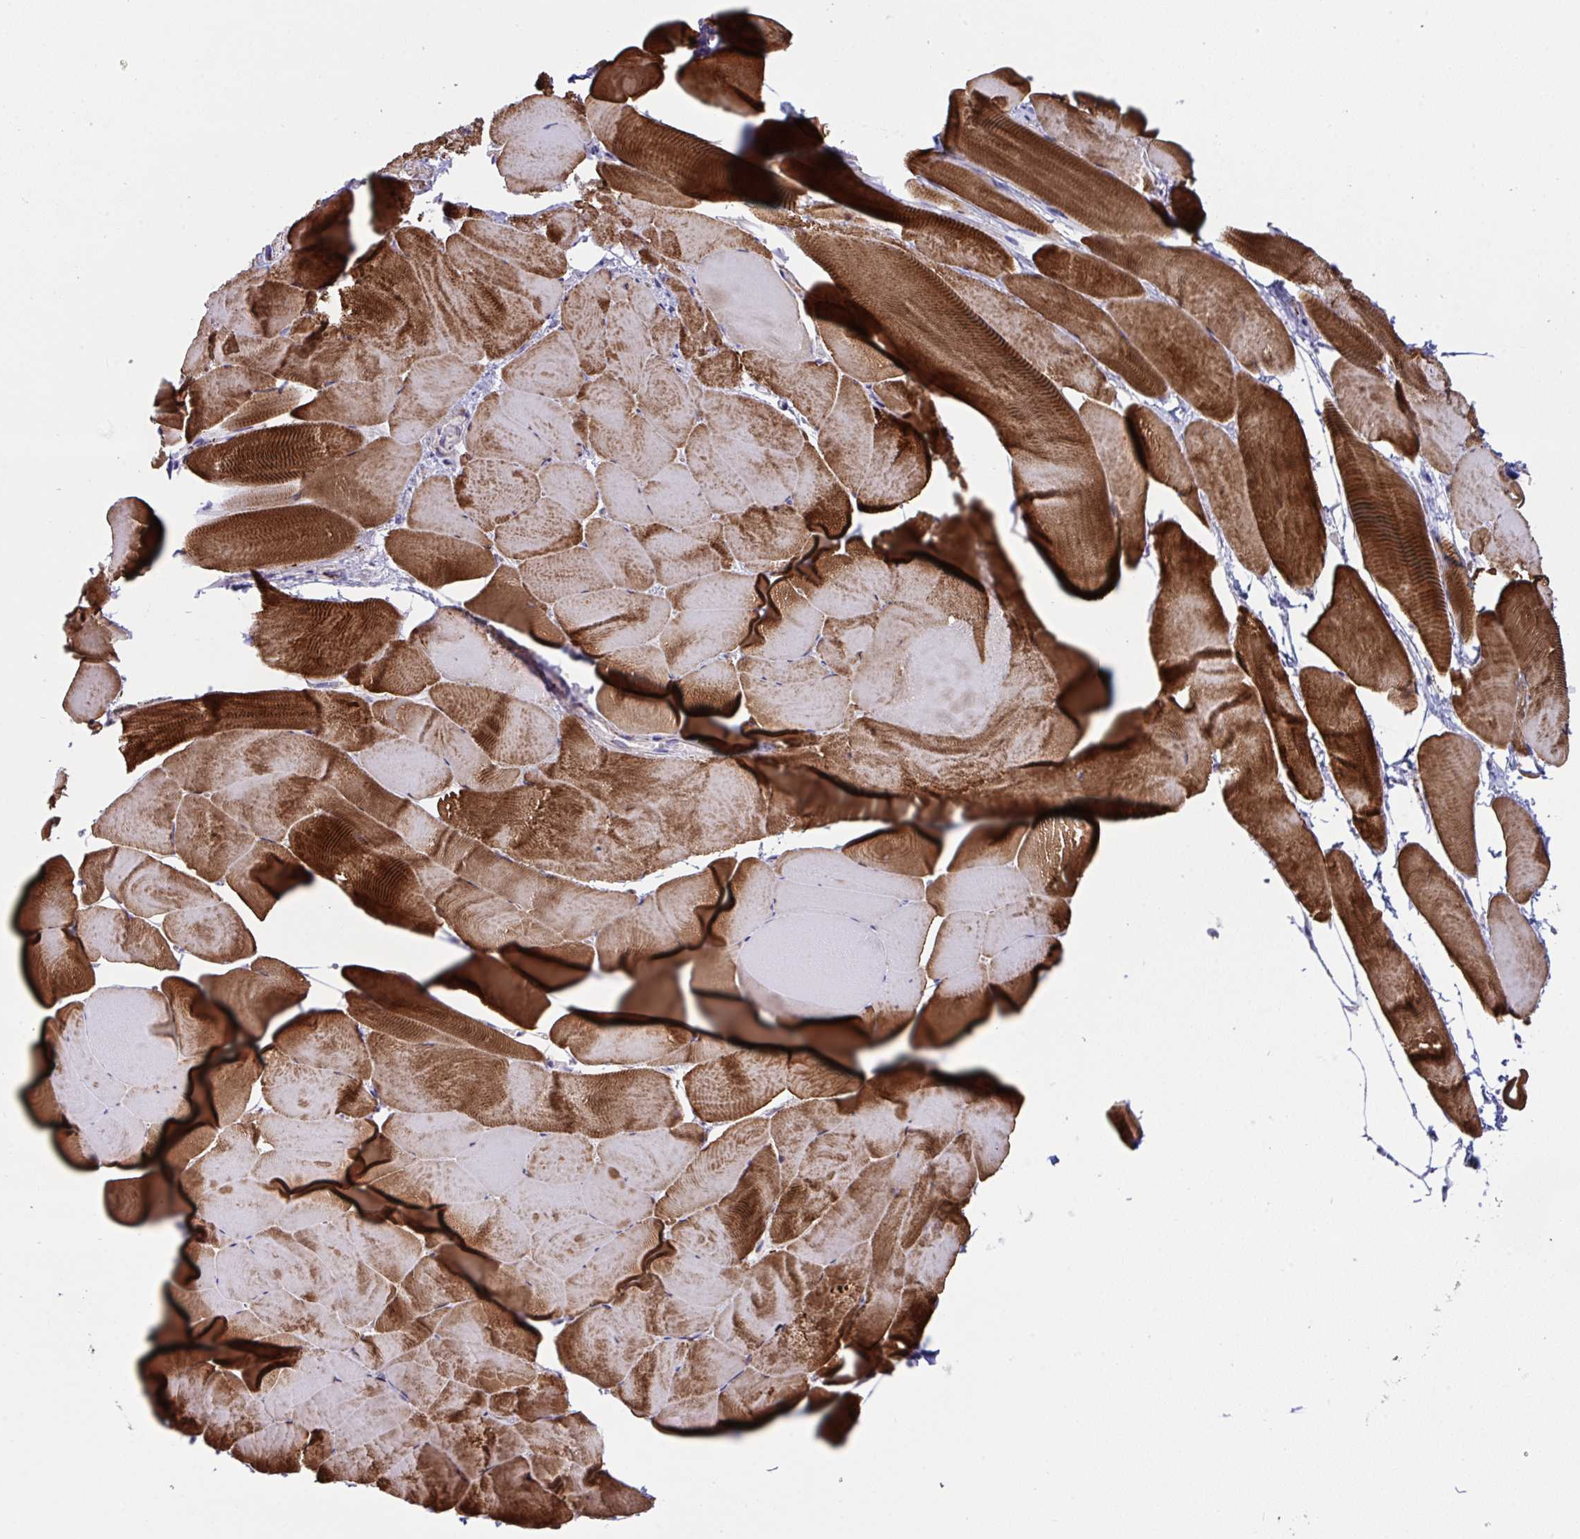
{"staining": {"intensity": "strong", "quantity": ">75%", "location": "cytoplasmic/membranous"}, "tissue": "skeletal muscle", "cell_type": "Myocytes", "image_type": "normal", "snomed": [{"axis": "morphology", "description": "Normal tissue, NOS"}, {"axis": "topography", "description": "Skeletal muscle"}], "caption": "Brown immunohistochemical staining in normal skeletal muscle reveals strong cytoplasmic/membranous positivity in approximately >75% of myocytes.", "gene": "DOK7", "patient": {"sex": "female", "age": 64}}